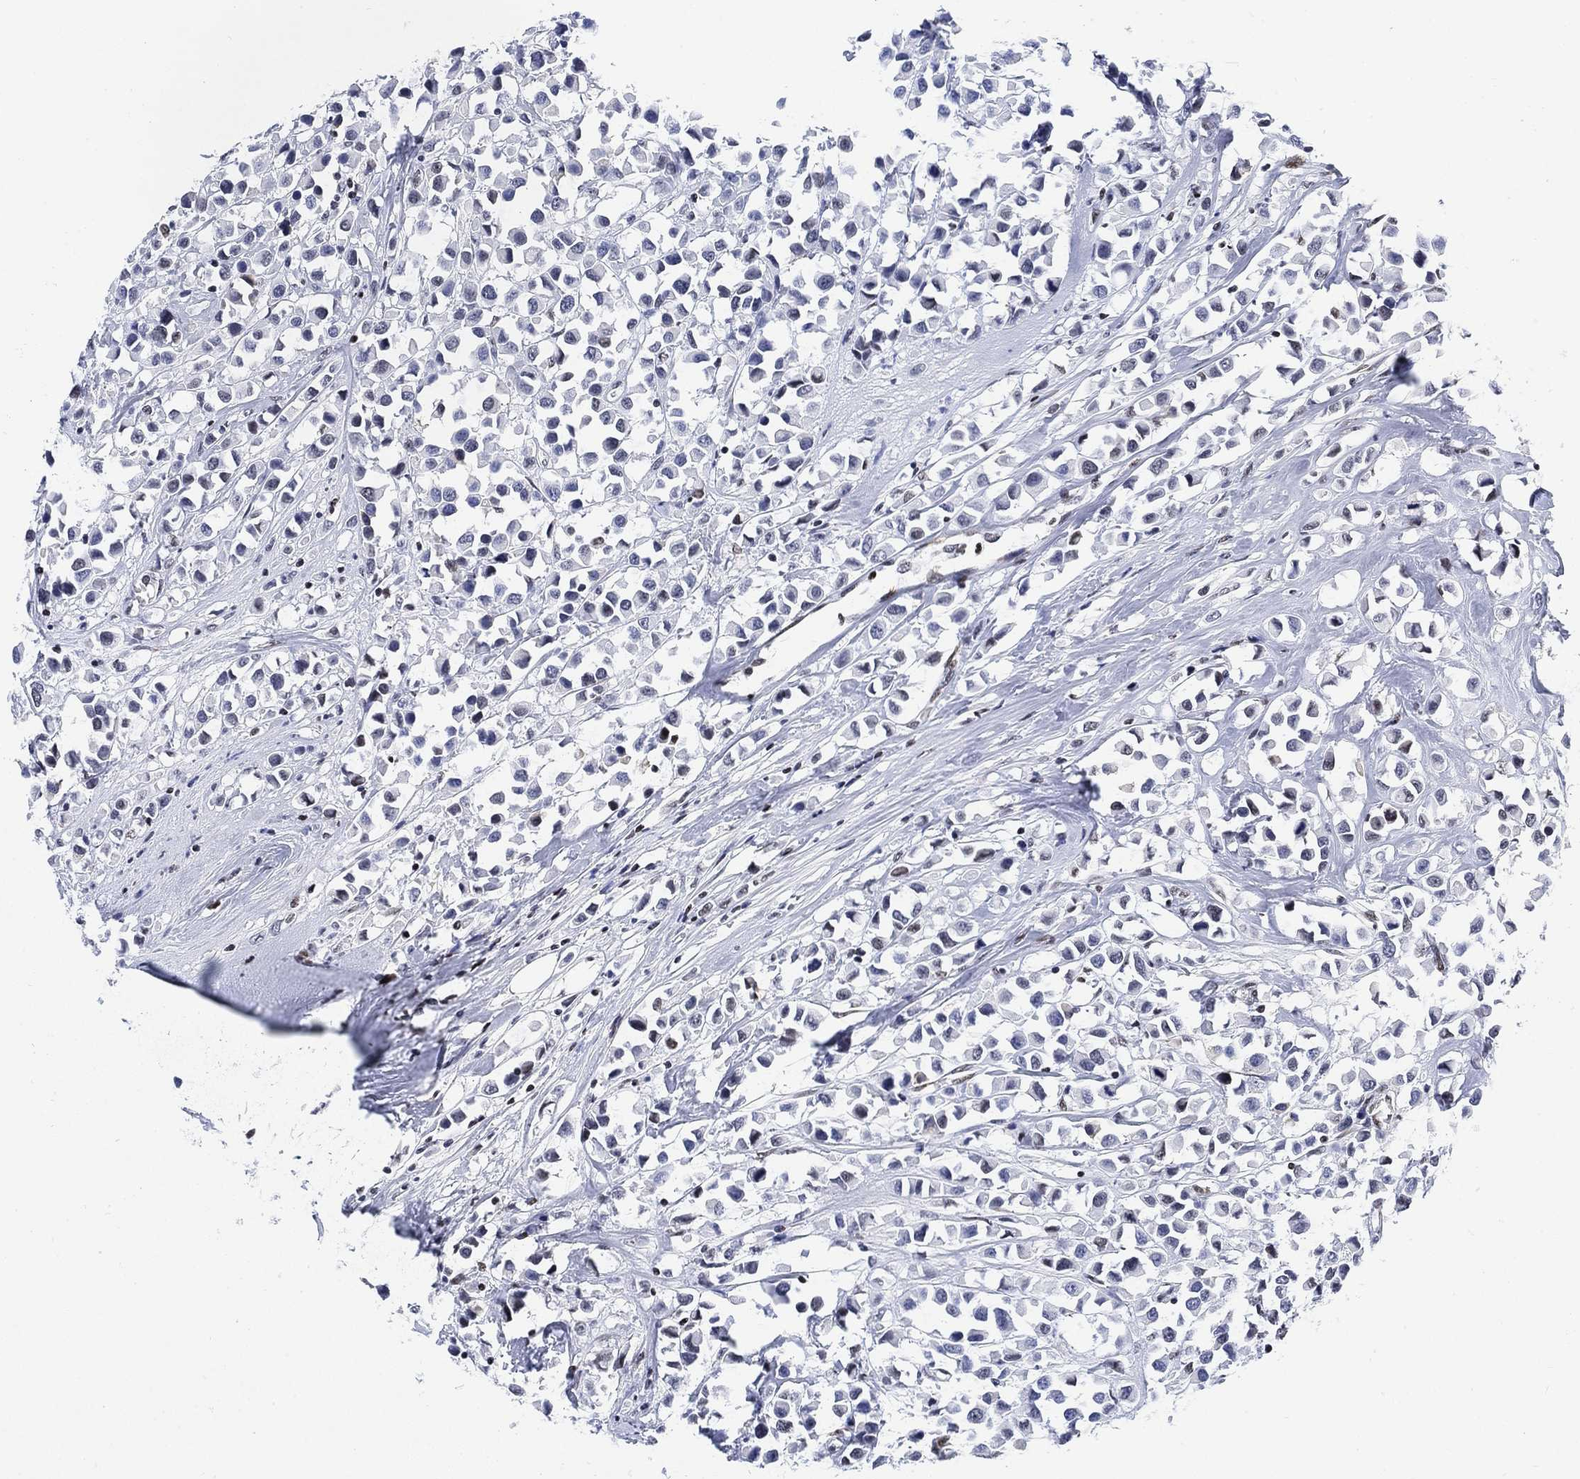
{"staining": {"intensity": "negative", "quantity": "none", "location": "none"}, "tissue": "breast cancer", "cell_type": "Tumor cells", "image_type": "cancer", "snomed": [{"axis": "morphology", "description": "Duct carcinoma"}, {"axis": "topography", "description": "Breast"}], "caption": "Immunohistochemistry (IHC) image of human breast infiltrating ductal carcinoma stained for a protein (brown), which displays no positivity in tumor cells.", "gene": "H1-10", "patient": {"sex": "female", "age": 61}}